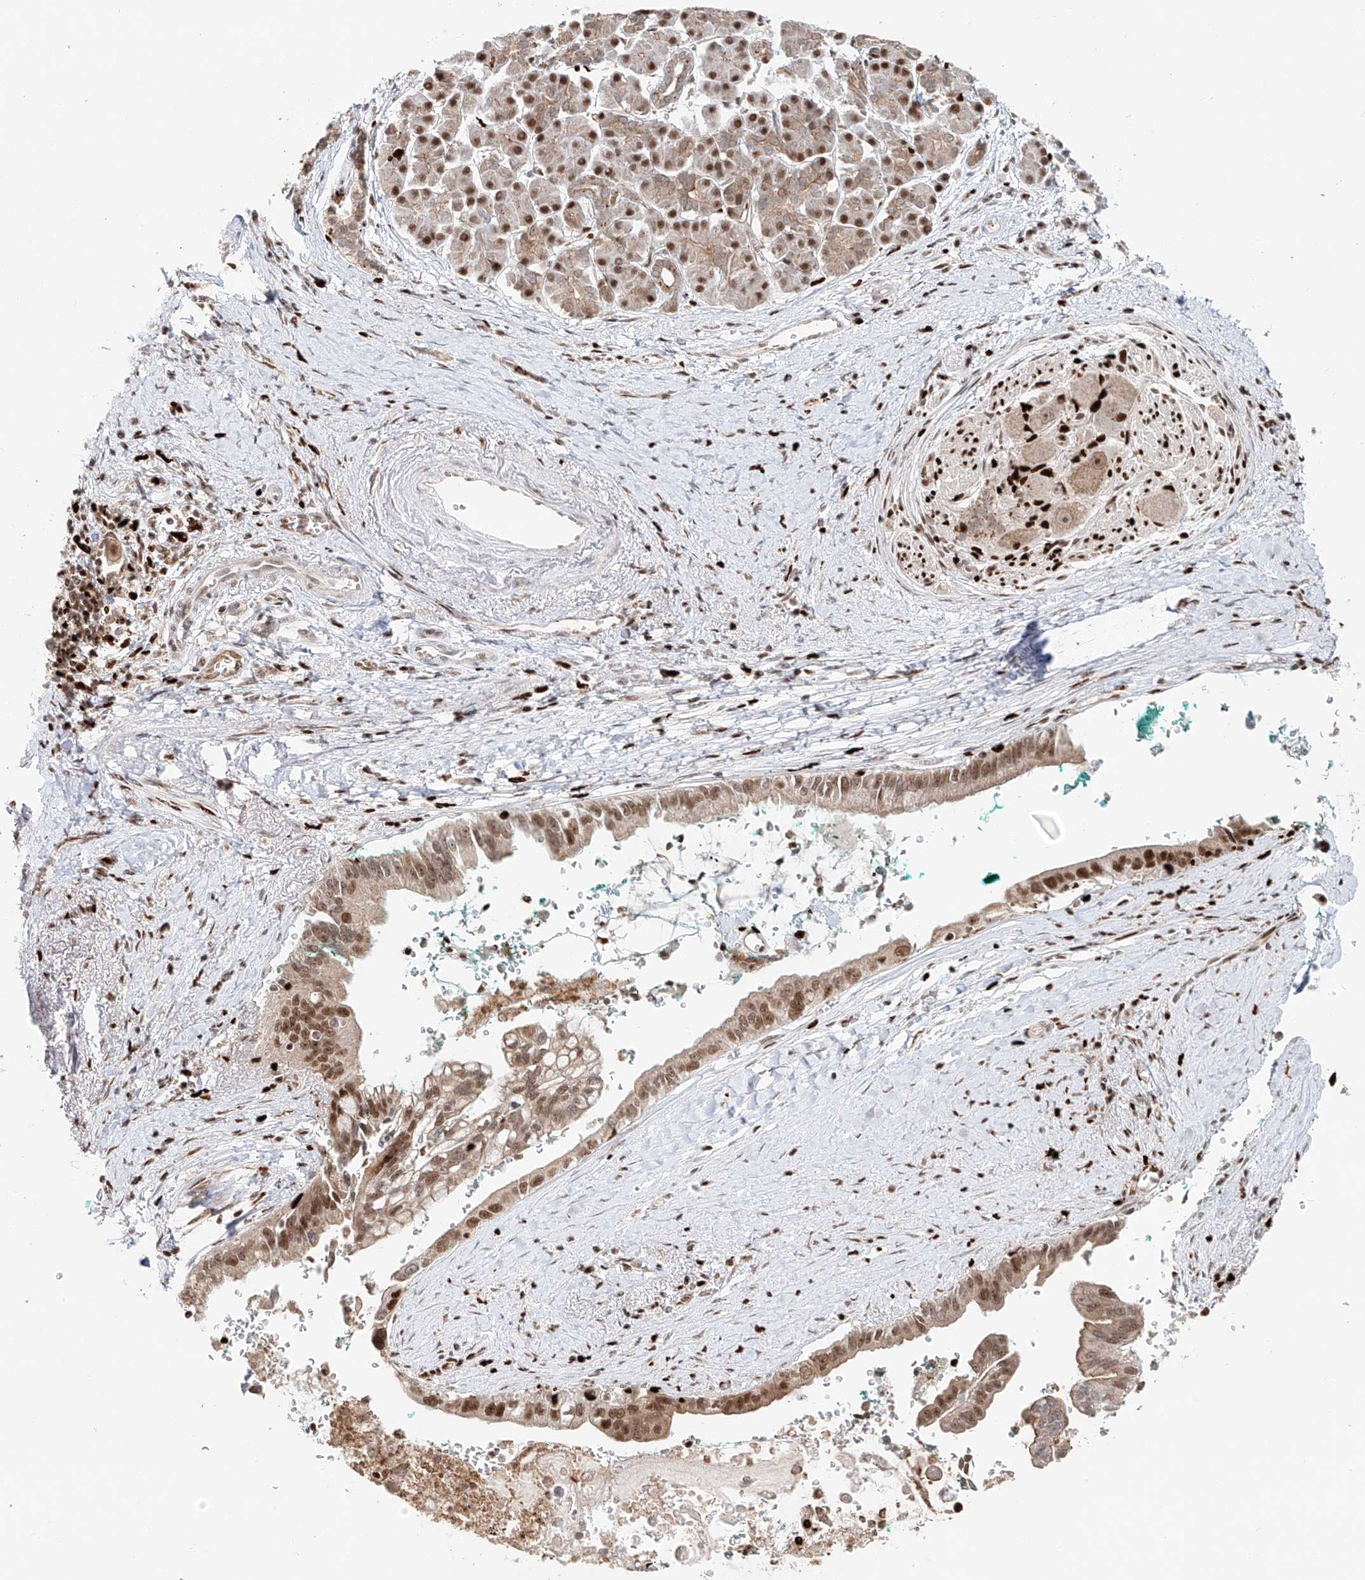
{"staining": {"intensity": "moderate", "quantity": ">75%", "location": "cytoplasmic/membranous,nuclear"}, "tissue": "pancreatic cancer", "cell_type": "Tumor cells", "image_type": "cancer", "snomed": [{"axis": "morphology", "description": "Adenocarcinoma, NOS"}, {"axis": "topography", "description": "Pancreas"}], "caption": "Adenocarcinoma (pancreatic) stained for a protein (brown) demonstrates moderate cytoplasmic/membranous and nuclear positive staining in about >75% of tumor cells.", "gene": "DZIP1L", "patient": {"sex": "male", "age": 78}}